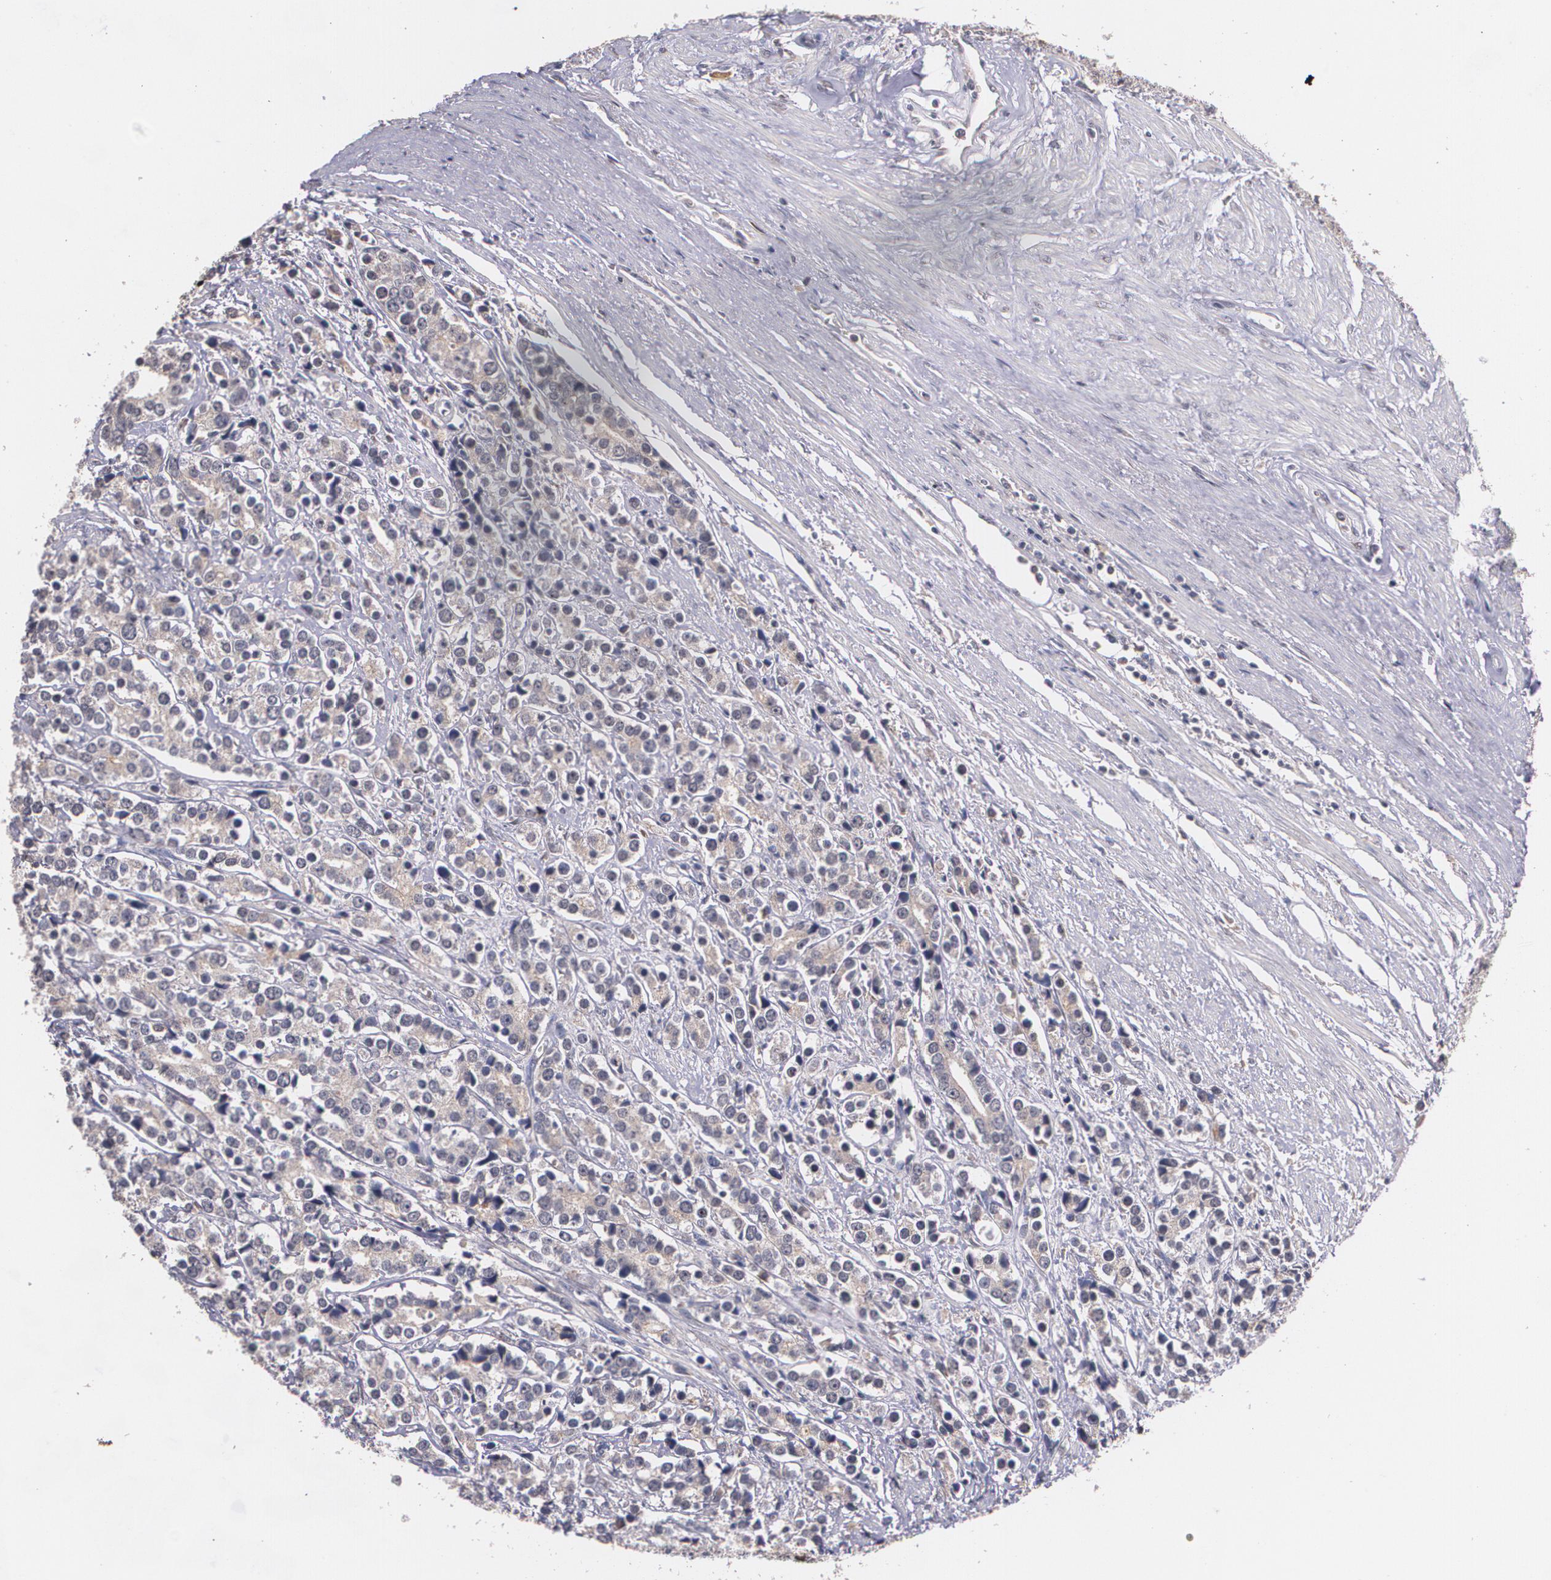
{"staining": {"intensity": "negative", "quantity": "none", "location": "none"}, "tissue": "prostate cancer", "cell_type": "Tumor cells", "image_type": "cancer", "snomed": [{"axis": "morphology", "description": "Adenocarcinoma, High grade"}, {"axis": "topography", "description": "Prostate"}], "caption": "High magnification brightfield microscopy of adenocarcinoma (high-grade) (prostate) stained with DAB (3,3'-diaminobenzidine) (brown) and counterstained with hematoxylin (blue): tumor cells show no significant staining.", "gene": "IFNGR2", "patient": {"sex": "male", "age": 71}}